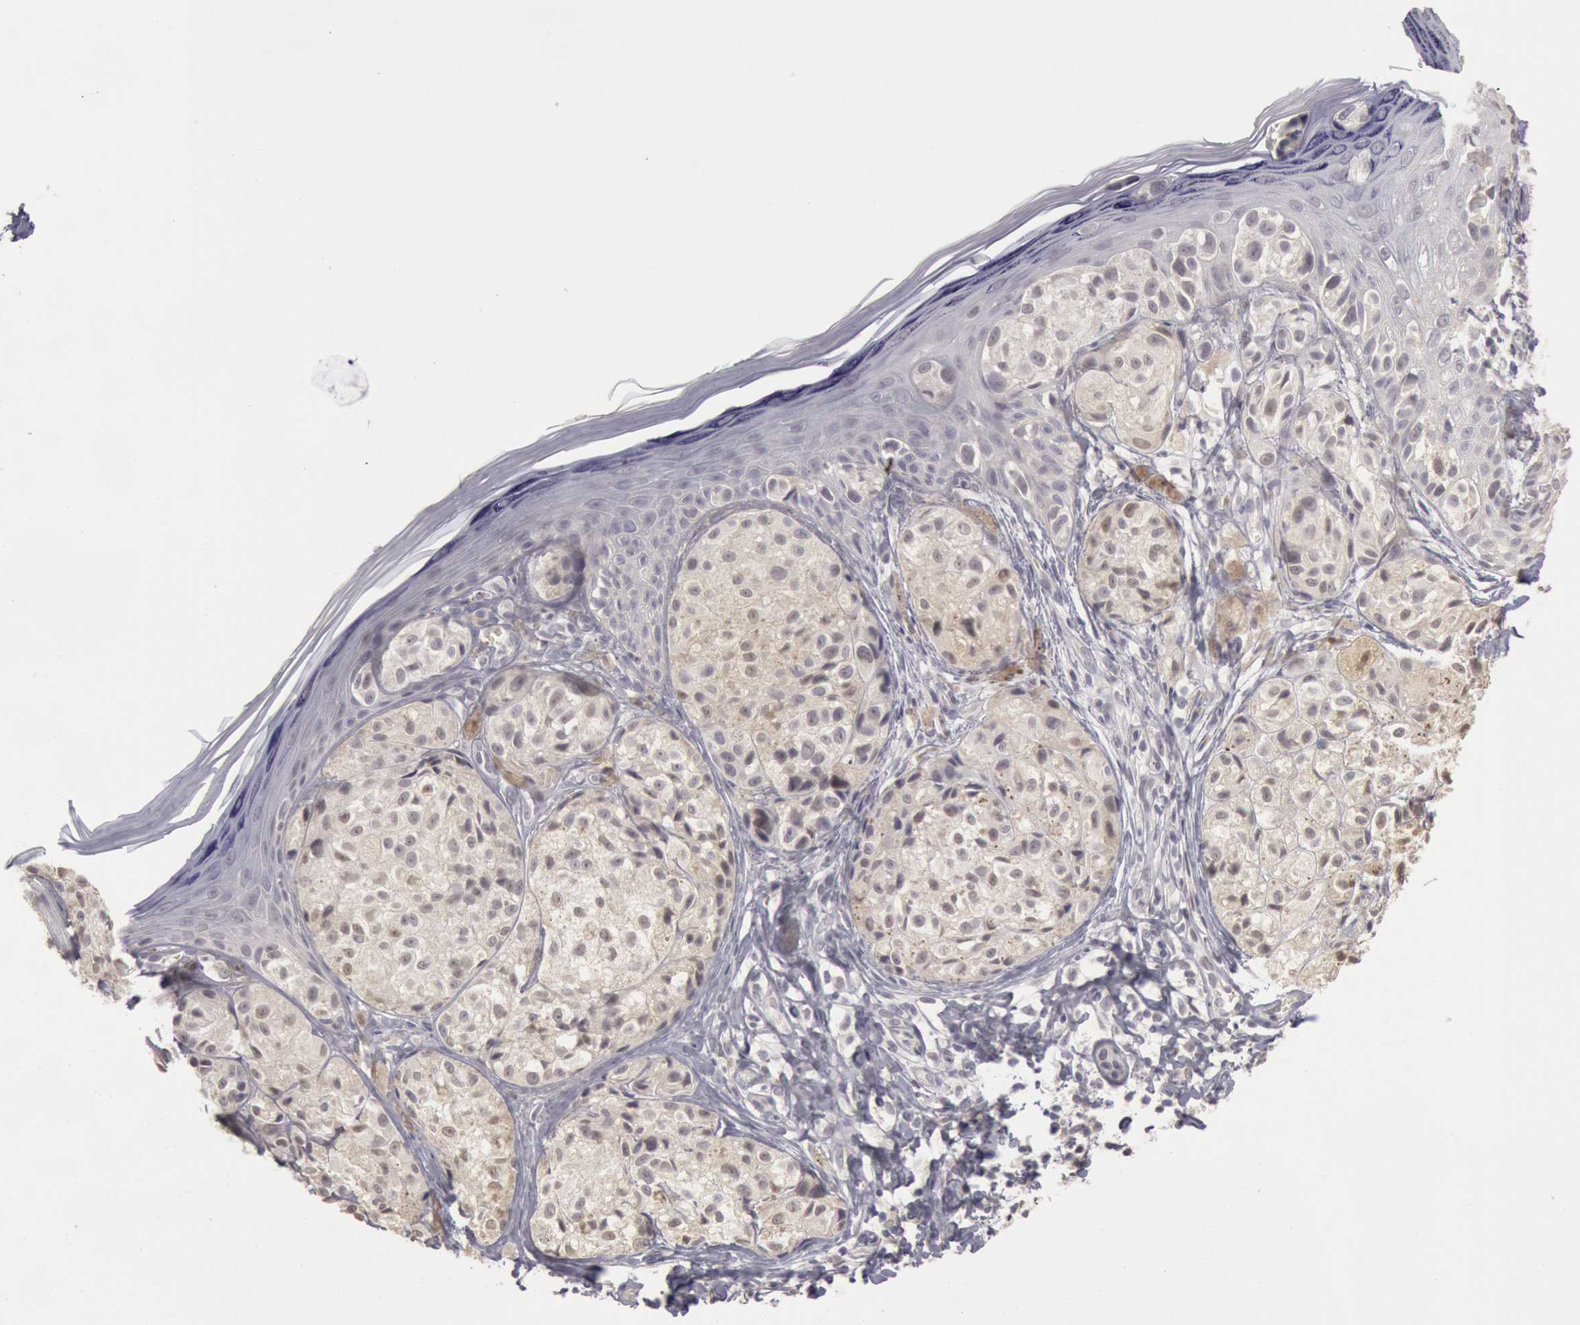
{"staining": {"intensity": "negative", "quantity": "none", "location": "none"}, "tissue": "melanoma", "cell_type": "Tumor cells", "image_type": "cancer", "snomed": [{"axis": "morphology", "description": "Malignant melanoma, NOS"}, {"axis": "topography", "description": "Skin"}], "caption": "Immunohistochemistry histopathology image of neoplastic tissue: melanoma stained with DAB (3,3'-diaminobenzidine) displays no significant protein expression in tumor cells.", "gene": "RIMBP3C", "patient": {"sex": "male", "age": 57}}